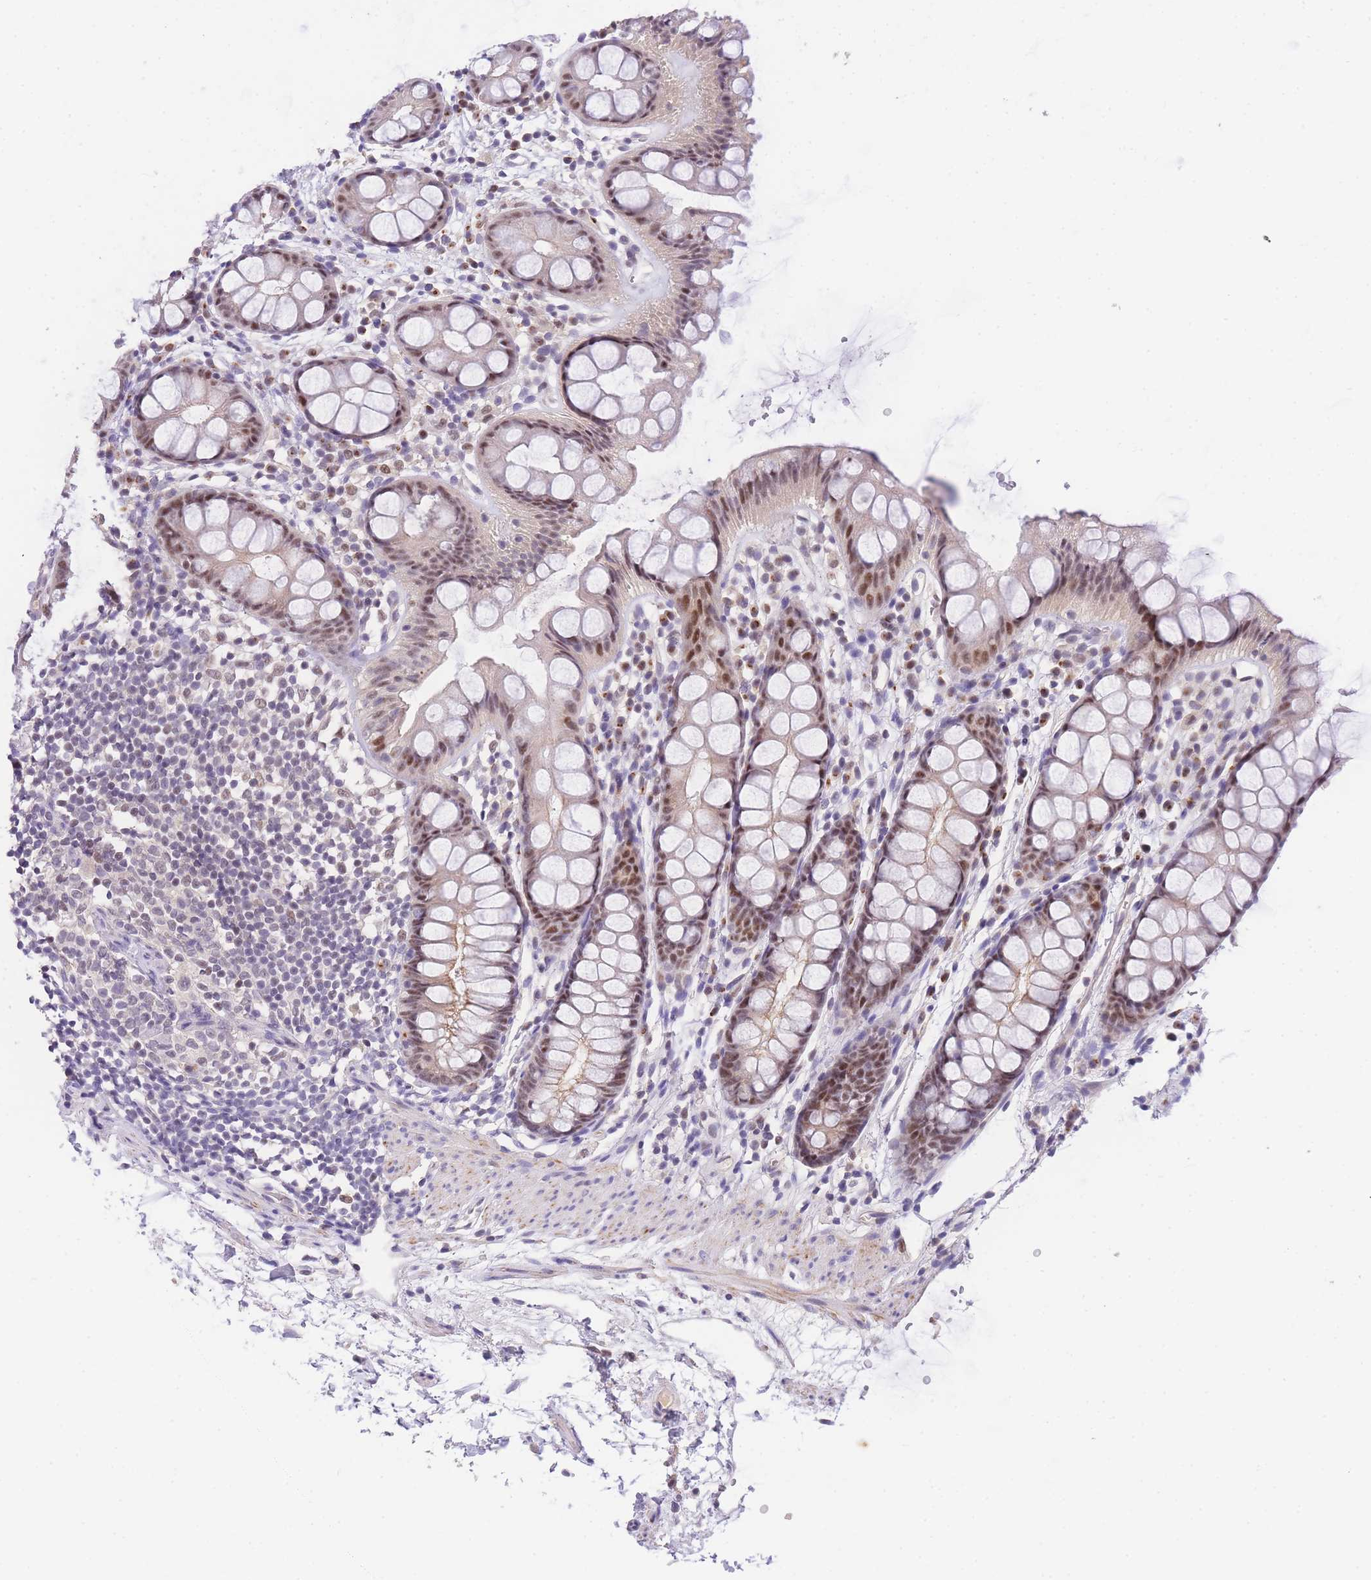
{"staining": {"intensity": "moderate", "quantity": "25%-75%", "location": "nuclear"}, "tissue": "rectum", "cell_type": "Glandular cells", "image_type": "normal", "snomed": [{"axis": "morphology", "description": "Normal tissue, NOS"}, {"axis": "topography", "description": "Rectum"}], "caption": "Protein staining reveals moderate nuclear staining in about 25%-75% of glandular cells in benign rectum.", "gene": "SLC35F2", "patient": {"sex": "female", "age": 65}}